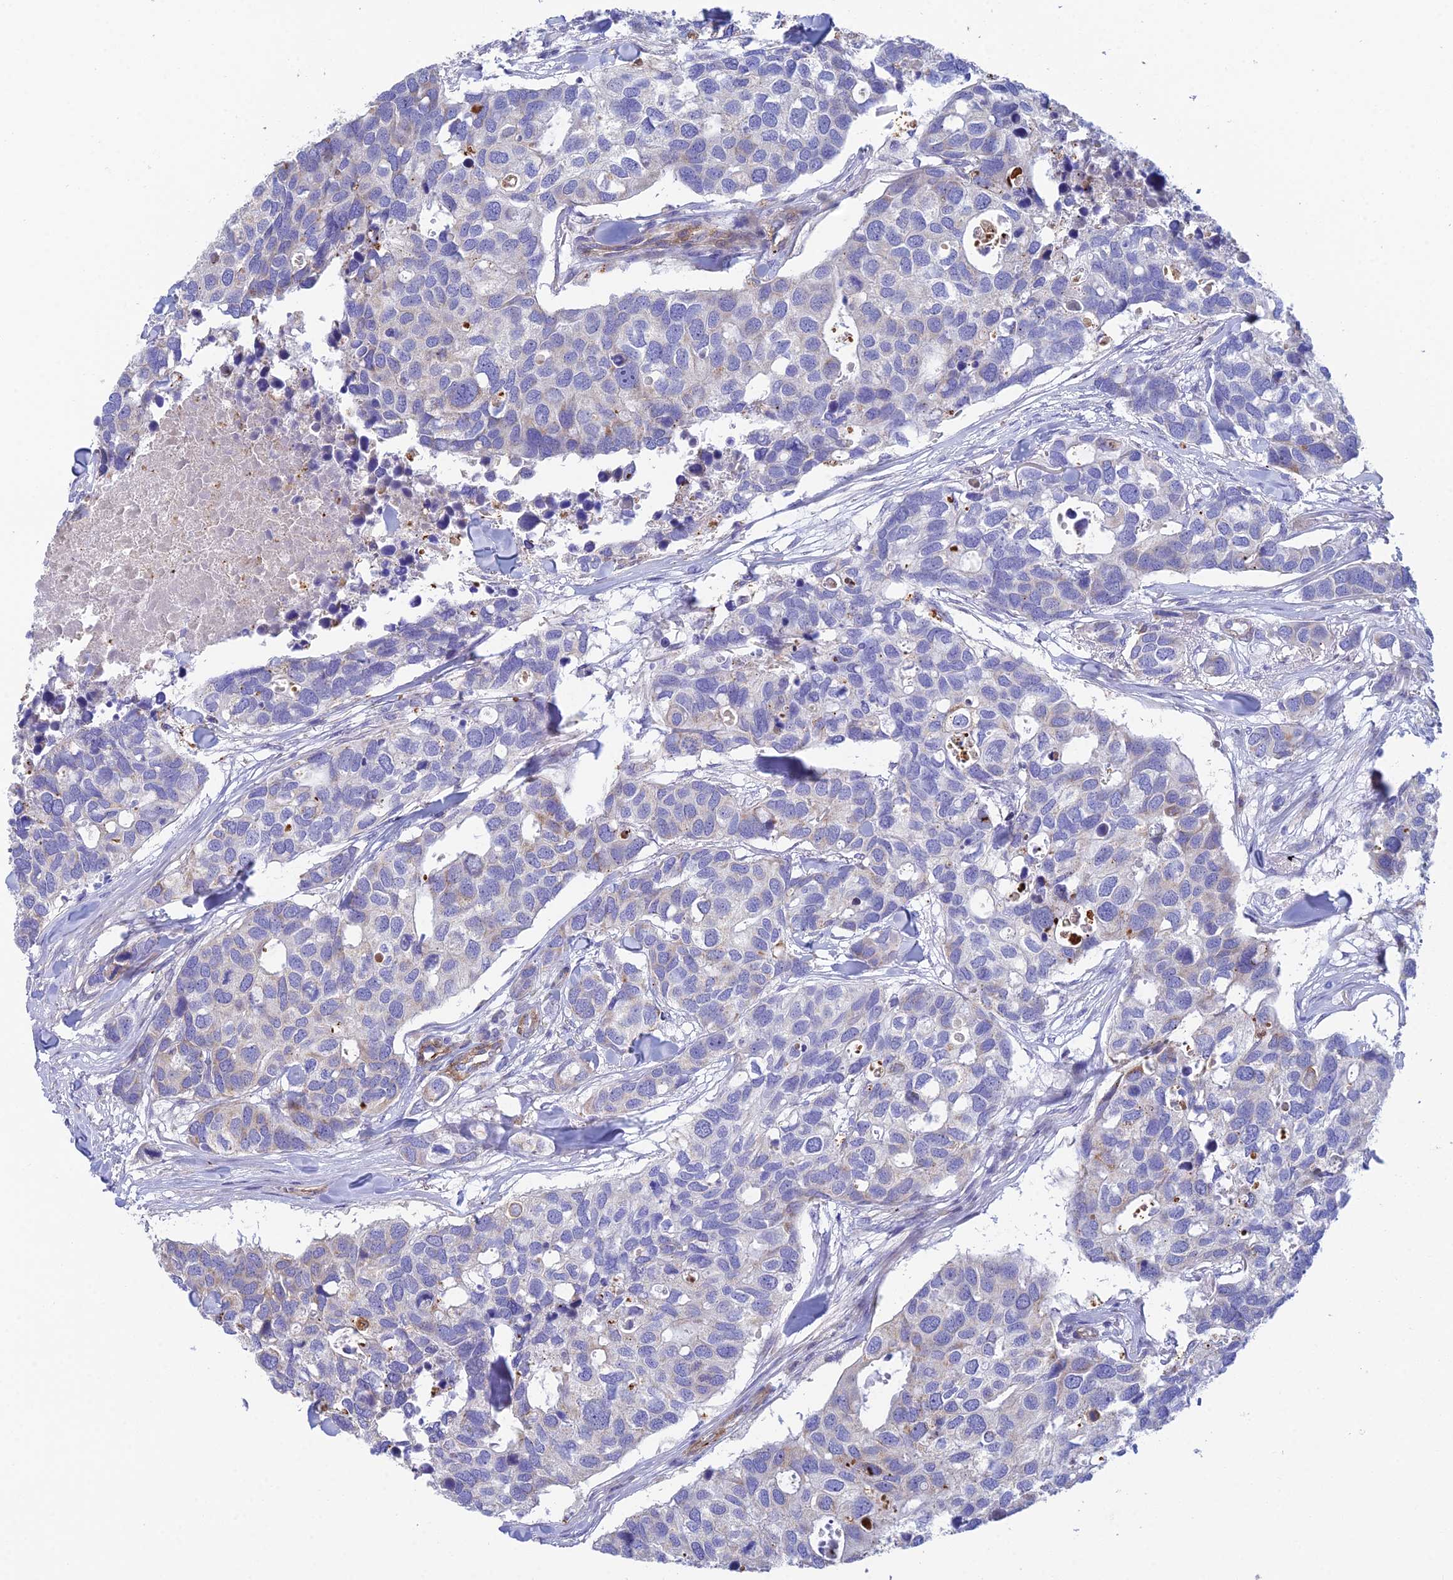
{"staining": {"intensity": "weak", "quantity": "<25%", "location": "cytoplasmic/membranous"}, "tissue": "breast cancer", "cell_type": "Tumor cells", "image_type": "cancer", "snomed": [{"axis": "morphology", "description": "Duct carcinoma"}, {"axis": "topography", "description": "Breast"}], "caption": "Human infiltrating ductal carcinoma (breast) stained for a protein using immunohistochemistry (IHC) reveals no staining in tumor cells.", "gene": "CSPG4", "patient": {"sex": "female", "age": 83}}